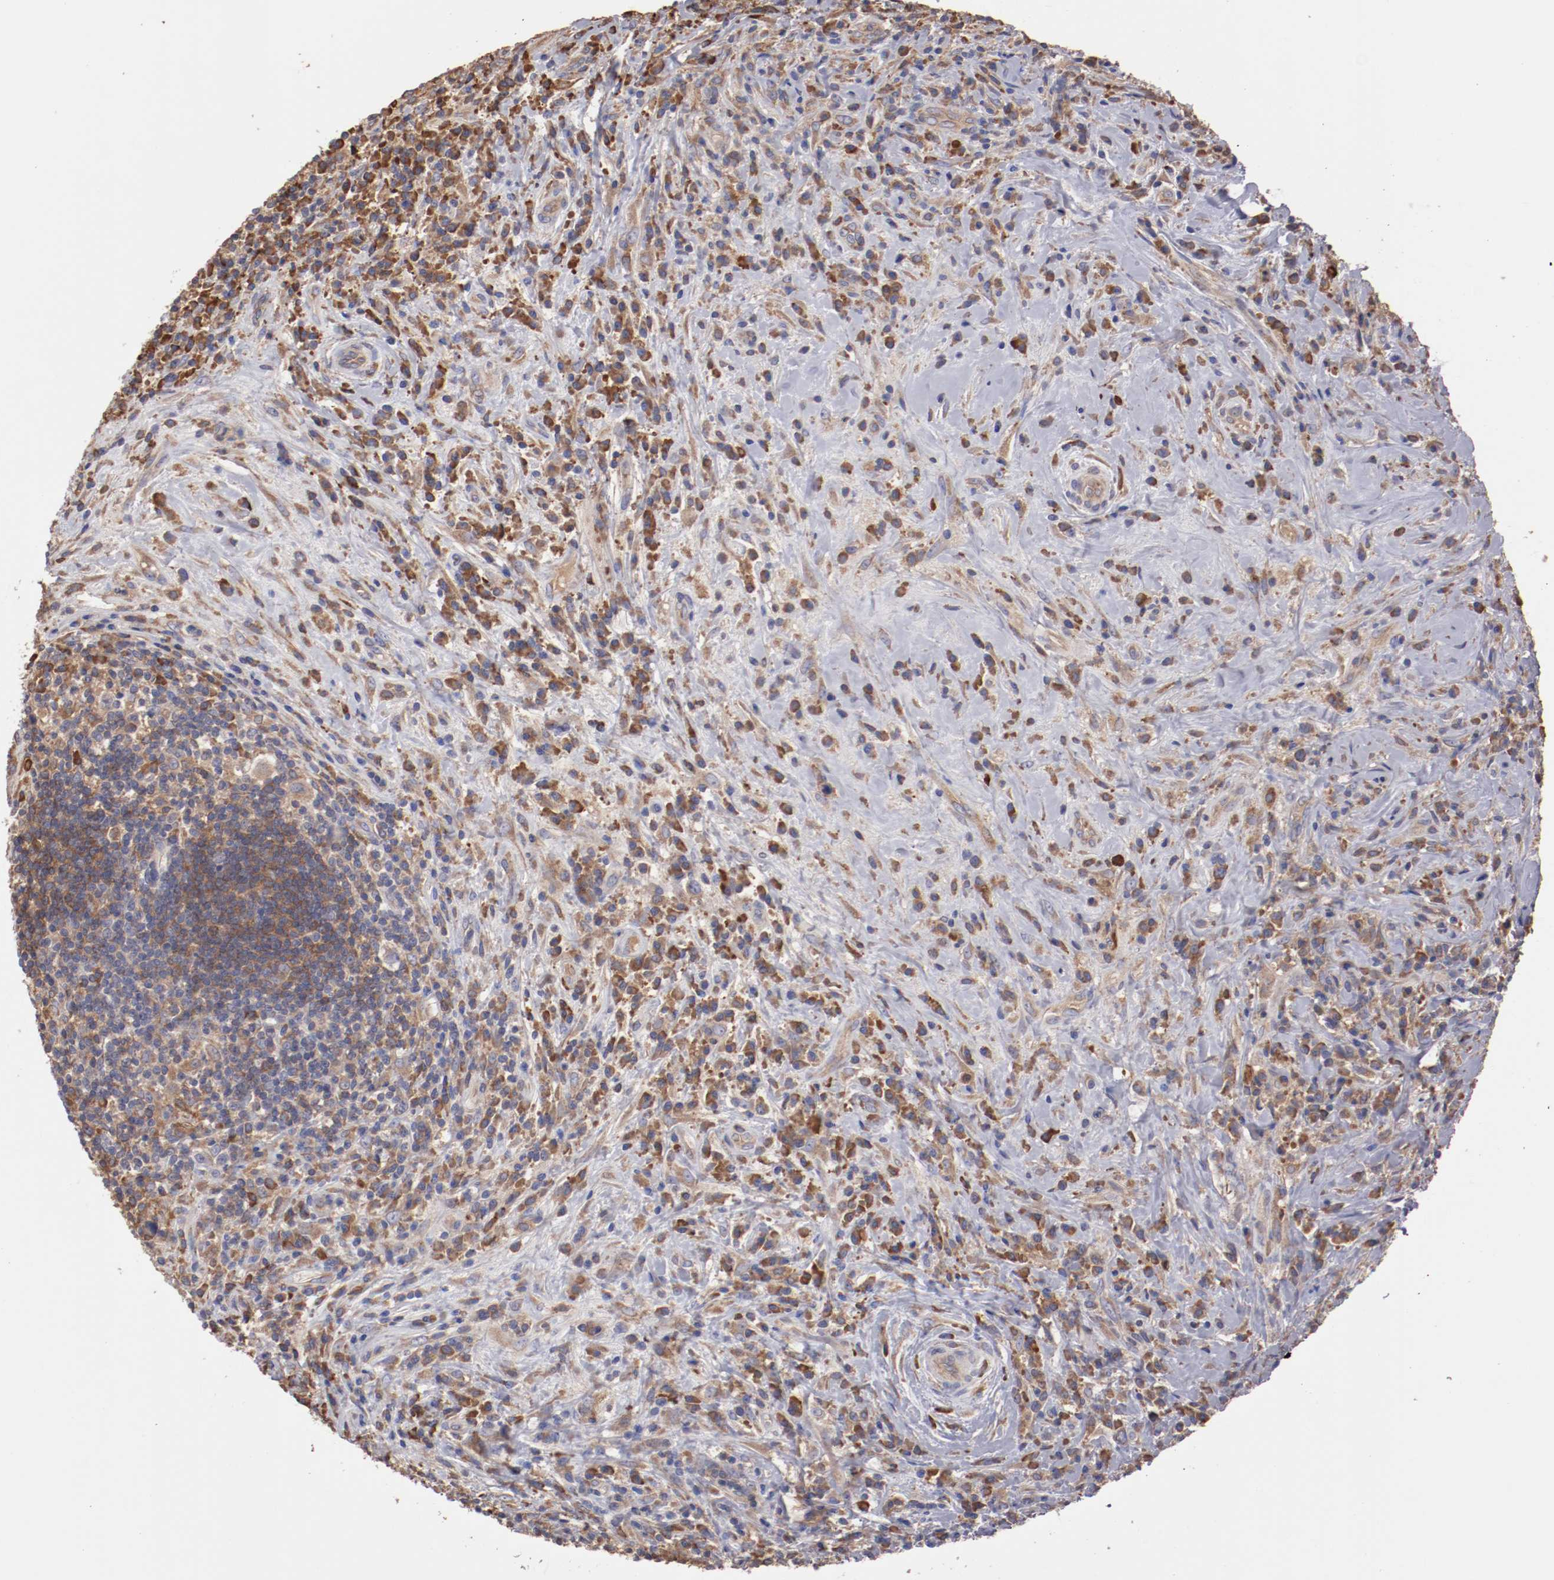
{"staining": {"intensity": "weak", "quantity": "25%-75%", "location": "cytoplasmic/membranous"}, "tissue": "lymphoma", "cell_type": "Tumor cells", "image_type": "cancer", "snomed": [{"axis": "morphology", "description": "Hodgkin's disease, NOS"}, {"axis": "topography", "description": "Lymph node"}], "caption": "Immunohistochemistry (IHC) of human lymphoma displays low levels of weak cytoplasmic/membranous expression in approximately 25%-75% of tumor cells.", "gene": "NFKBIE", "patient": {"sex": "female", "age": 25}}